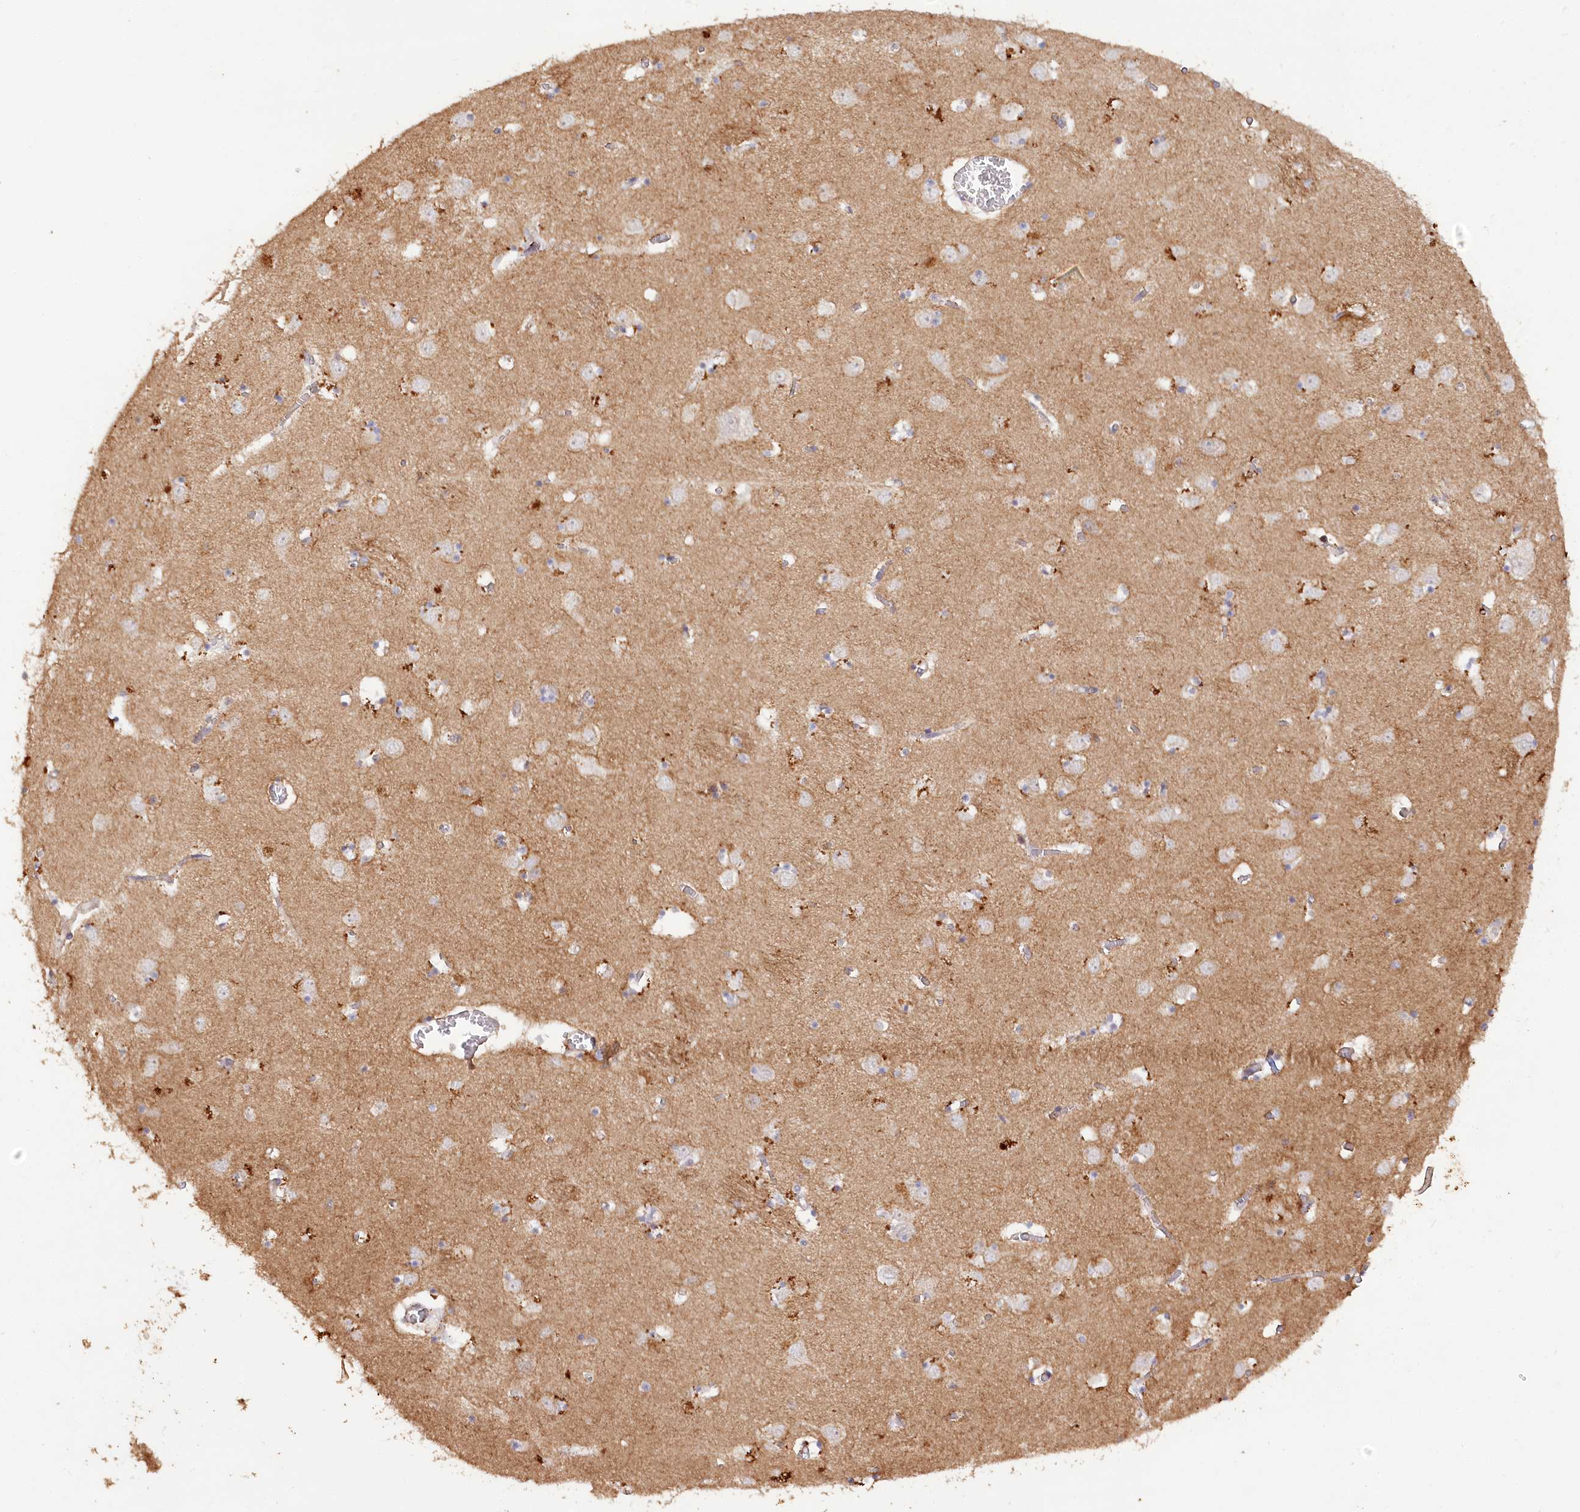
{"staining": {"intensity": "weak", "quantity": "<25%", "location": "cytoplasmic/membranous"}, "tissue": "caudate", "cell_type": "Glial cells", "image_type": "normal", "snomed": [{"axis": "morphology", "description": "Normal tissue, NOS"}, {"axis": "topography", "description": "Lateral ventricle wall"}], "caption": "Immunohistochemical staining of benign human caudate exhibits no significant positivity in glial cells. (DAB (3,3'-diaminobenzidine) IHC, high magnification).", "gene": "IRAK1BP1", "patient": {"sex": "male", "age": 70}}